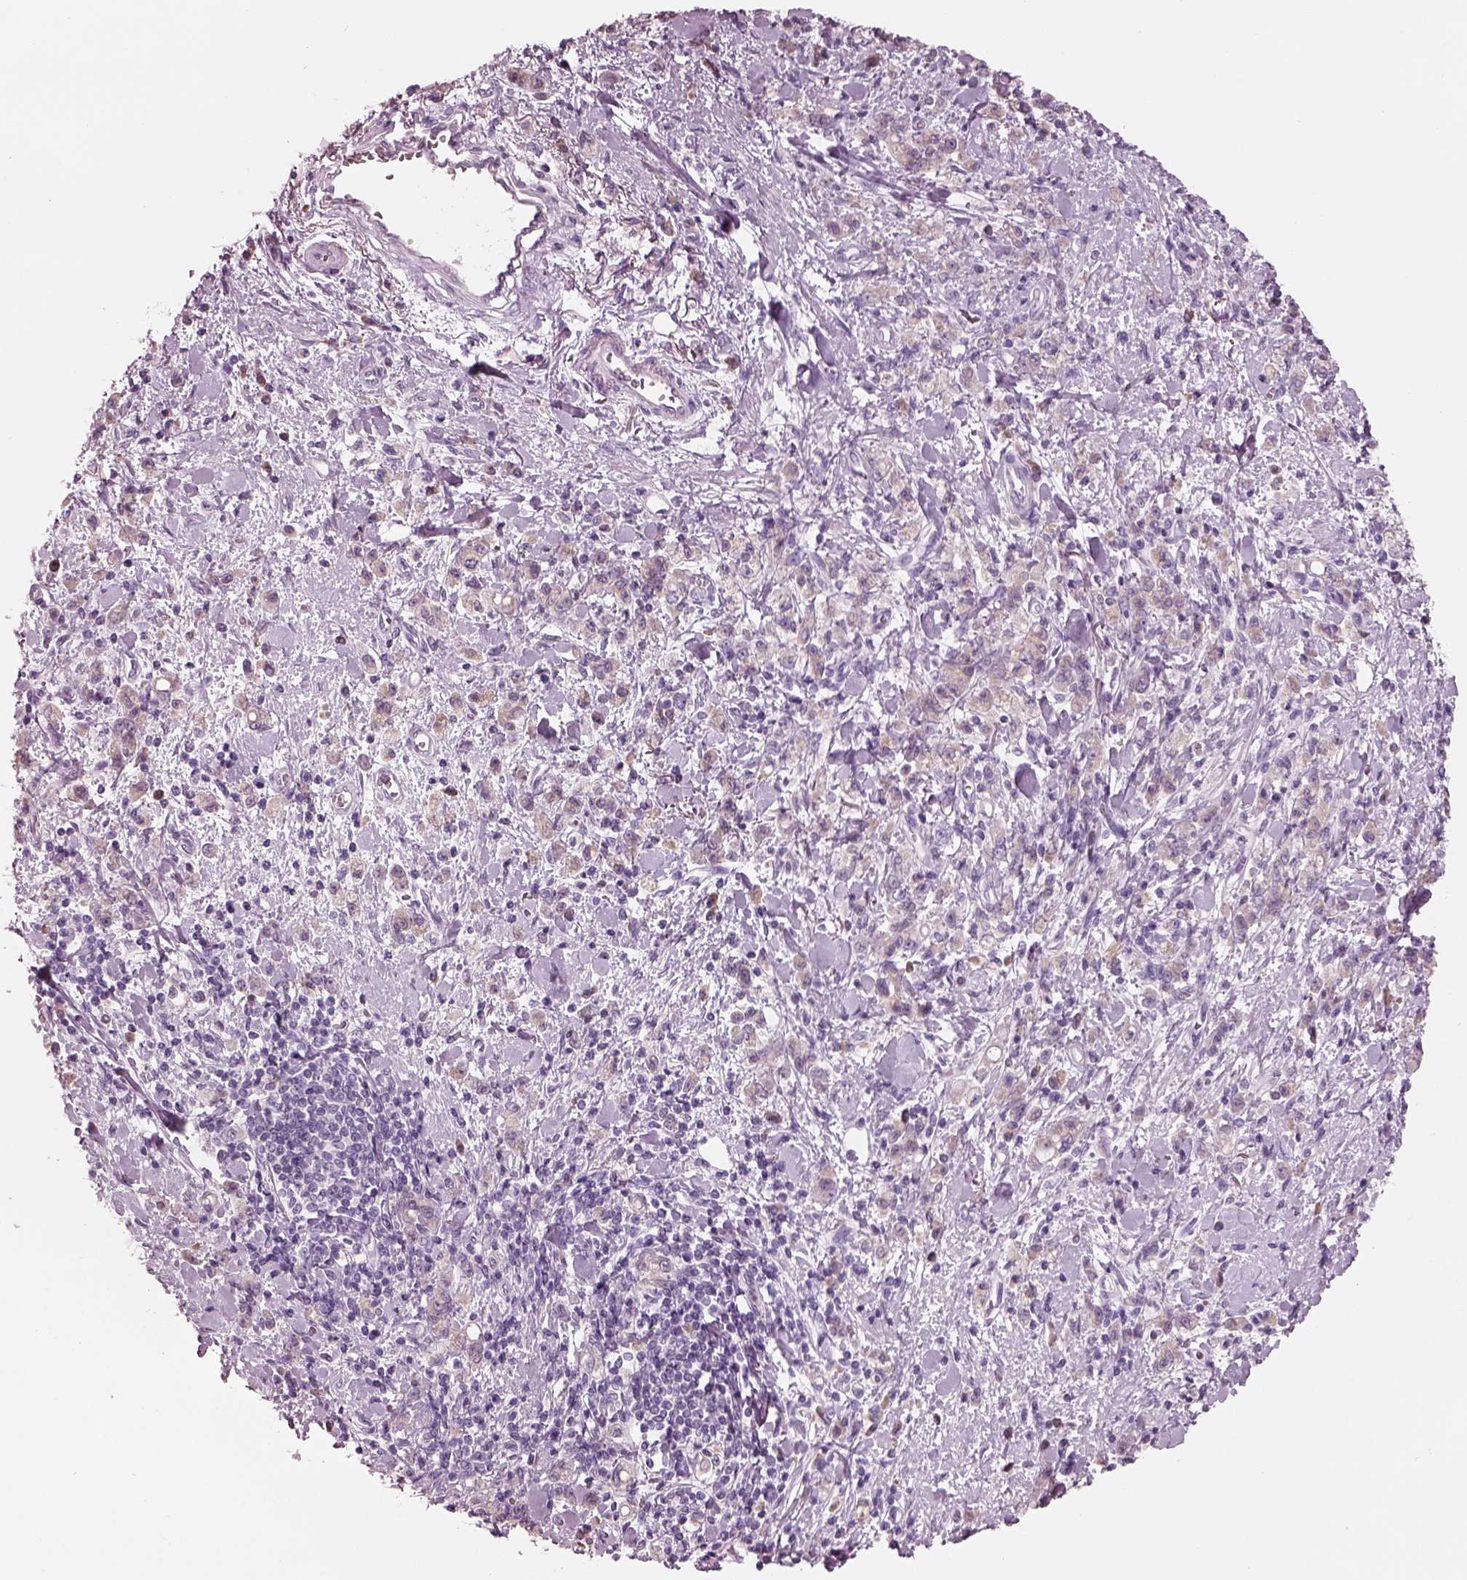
{"staining": {"intensity": "negative", "quantity": "none", "location": "none"}, "tissue": "stomach cancer", "cell_type": "Tumor cells", "image_type": "cancer", "snomed": [{"axis": "morphology", "description": "Adenocarcinoma, NOS"}, {"axis": "topography", "description": "Stomach"}], "caption": "Micrograph shows no significant protein expression in tumor cells of stomach cancer (adenocarcinoma).", "gene": "SLC27A2", "patient": {"sex": "male", "age": 77}}